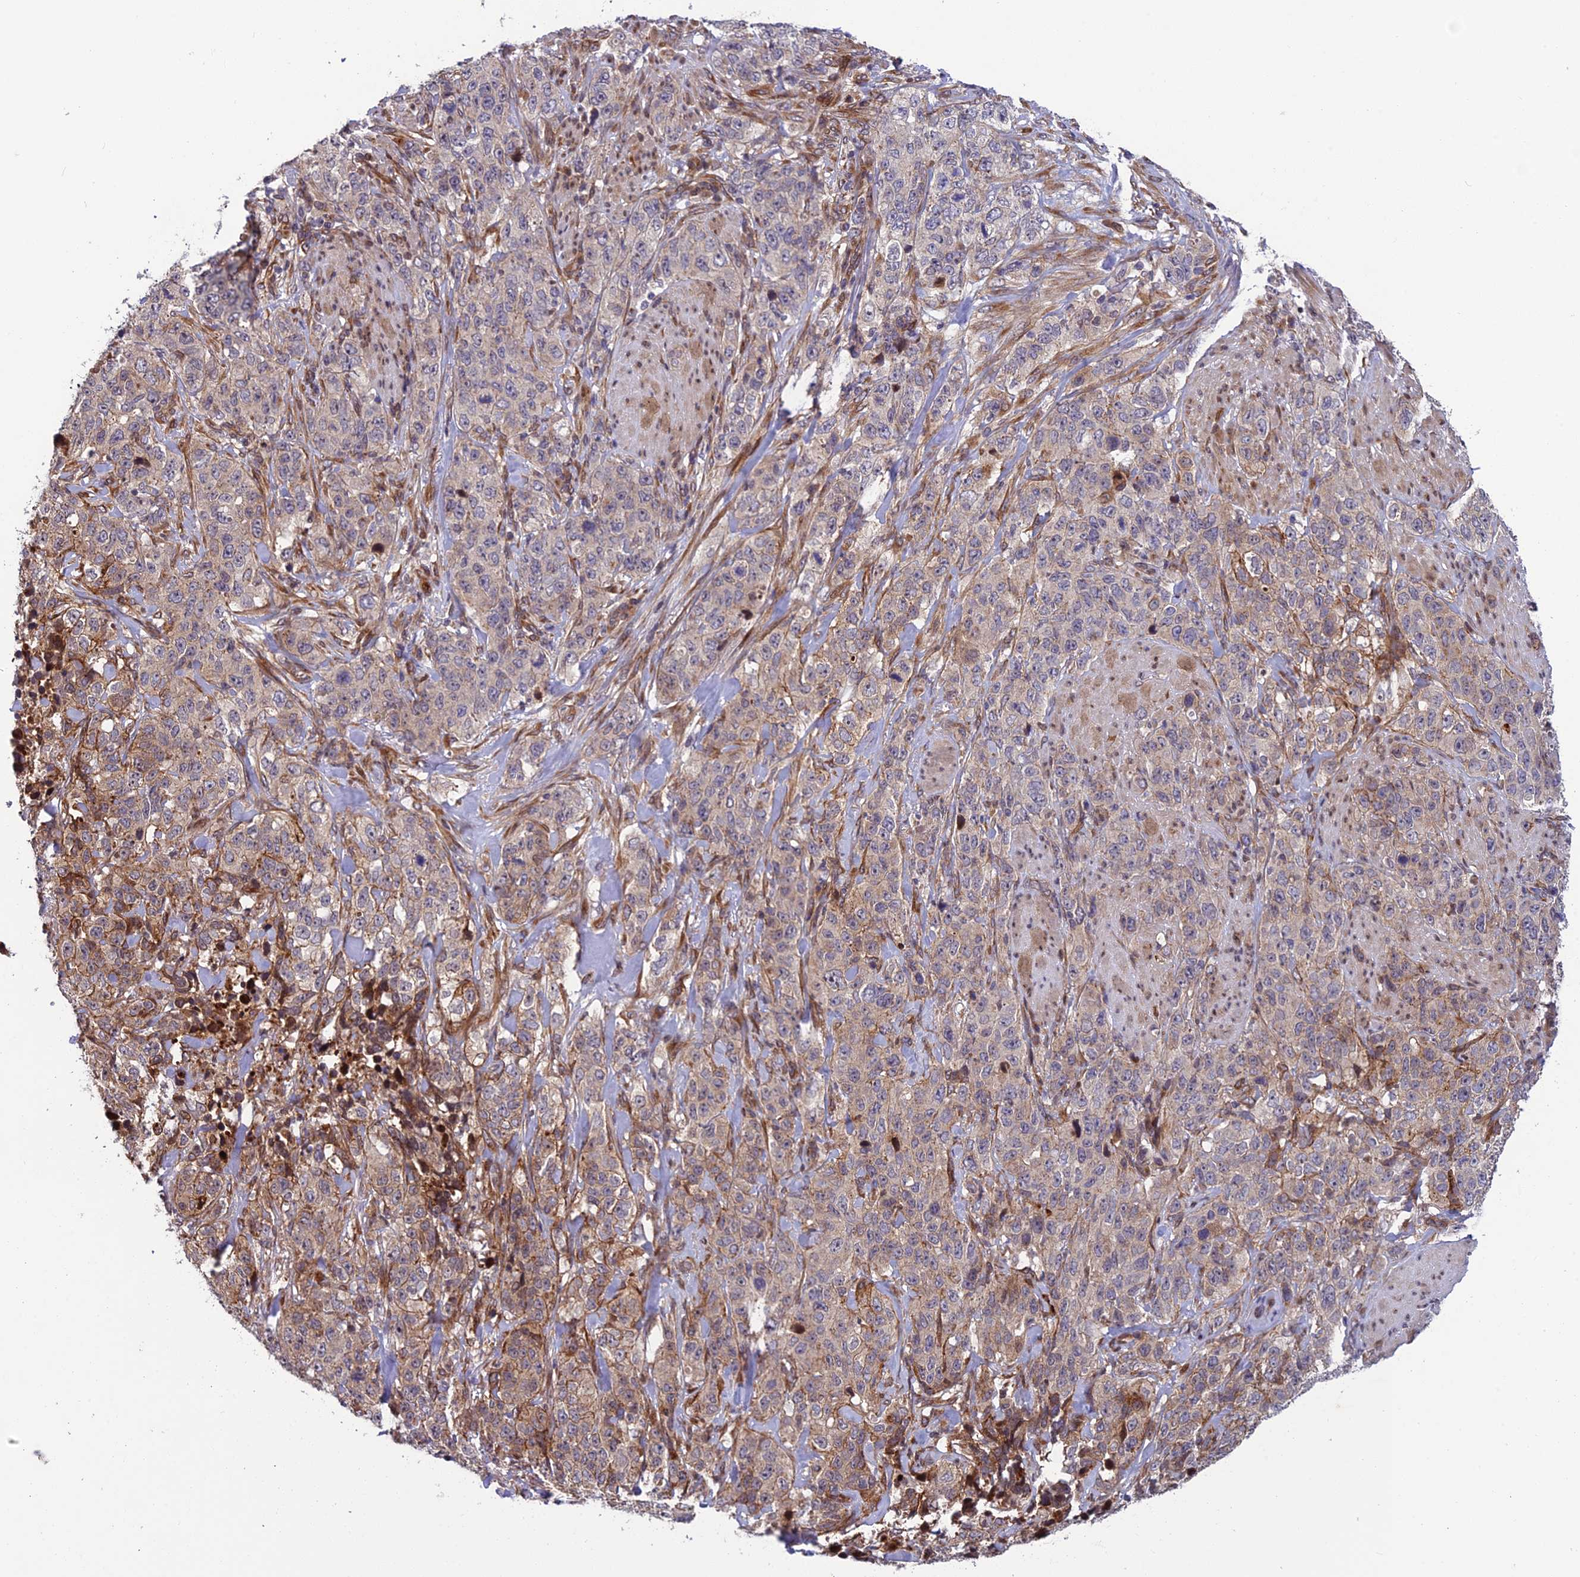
{"staining": {"intensity": "moderate", "quantity": "<25%", "location": "cytoplasmic/membranous"}, "tissue": "stomach cancer", "cell_type": "Tumor cells", "image_type": "cancer", "snomed": [{"axis": "morphology", "description": "Adenocarcinoma, NOS"}, {"axis": "topography", "description": "Stomach"}], "caption": "This histopathology image shows IHC staining of human stomach cancer, with low moderate cytoplasmic/membranous expression in about <25% of tumor cells.", "gene": "SMIM7", "patient": {"sex": "male", "age": 48}}